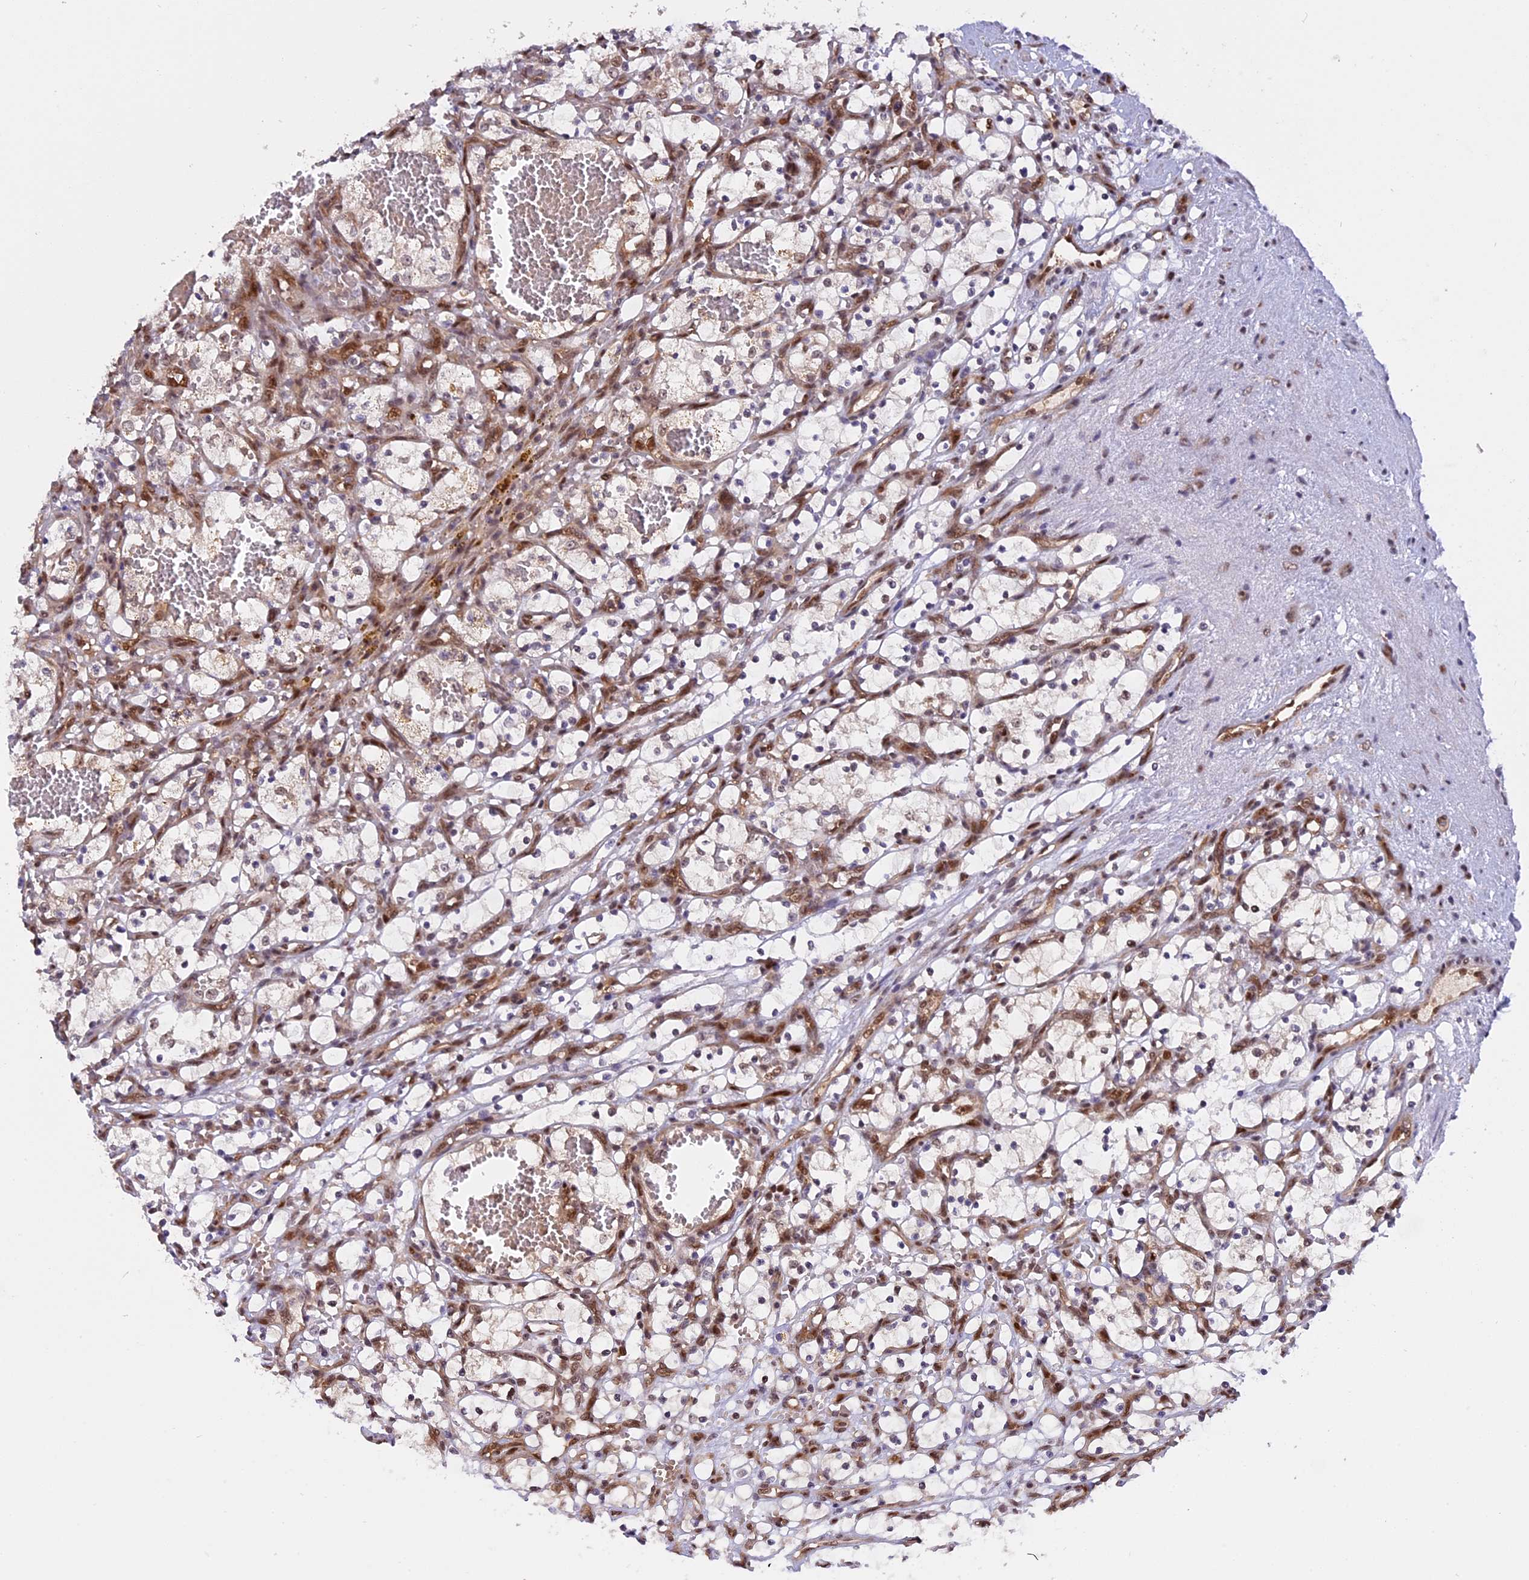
{"staining": {"intensity": "negative", "quantity": "none", "location": "none"}, "tissue": "renal cancer", "cell_type": "Tumor cells", "image_type": "cancer", "snomed": [{"axis": "morphology", "description": "Adenocarcinoma, NOS"}, {"axis": "topography", "description": "Kidney"}], "caption": "A histopathology image of renal cancer (adenocarcinoma) stained for a protein reveals no brown staining in tumor cells.", "gene": "ZNF428", "patient": {"sex": "female", "age": 69}}